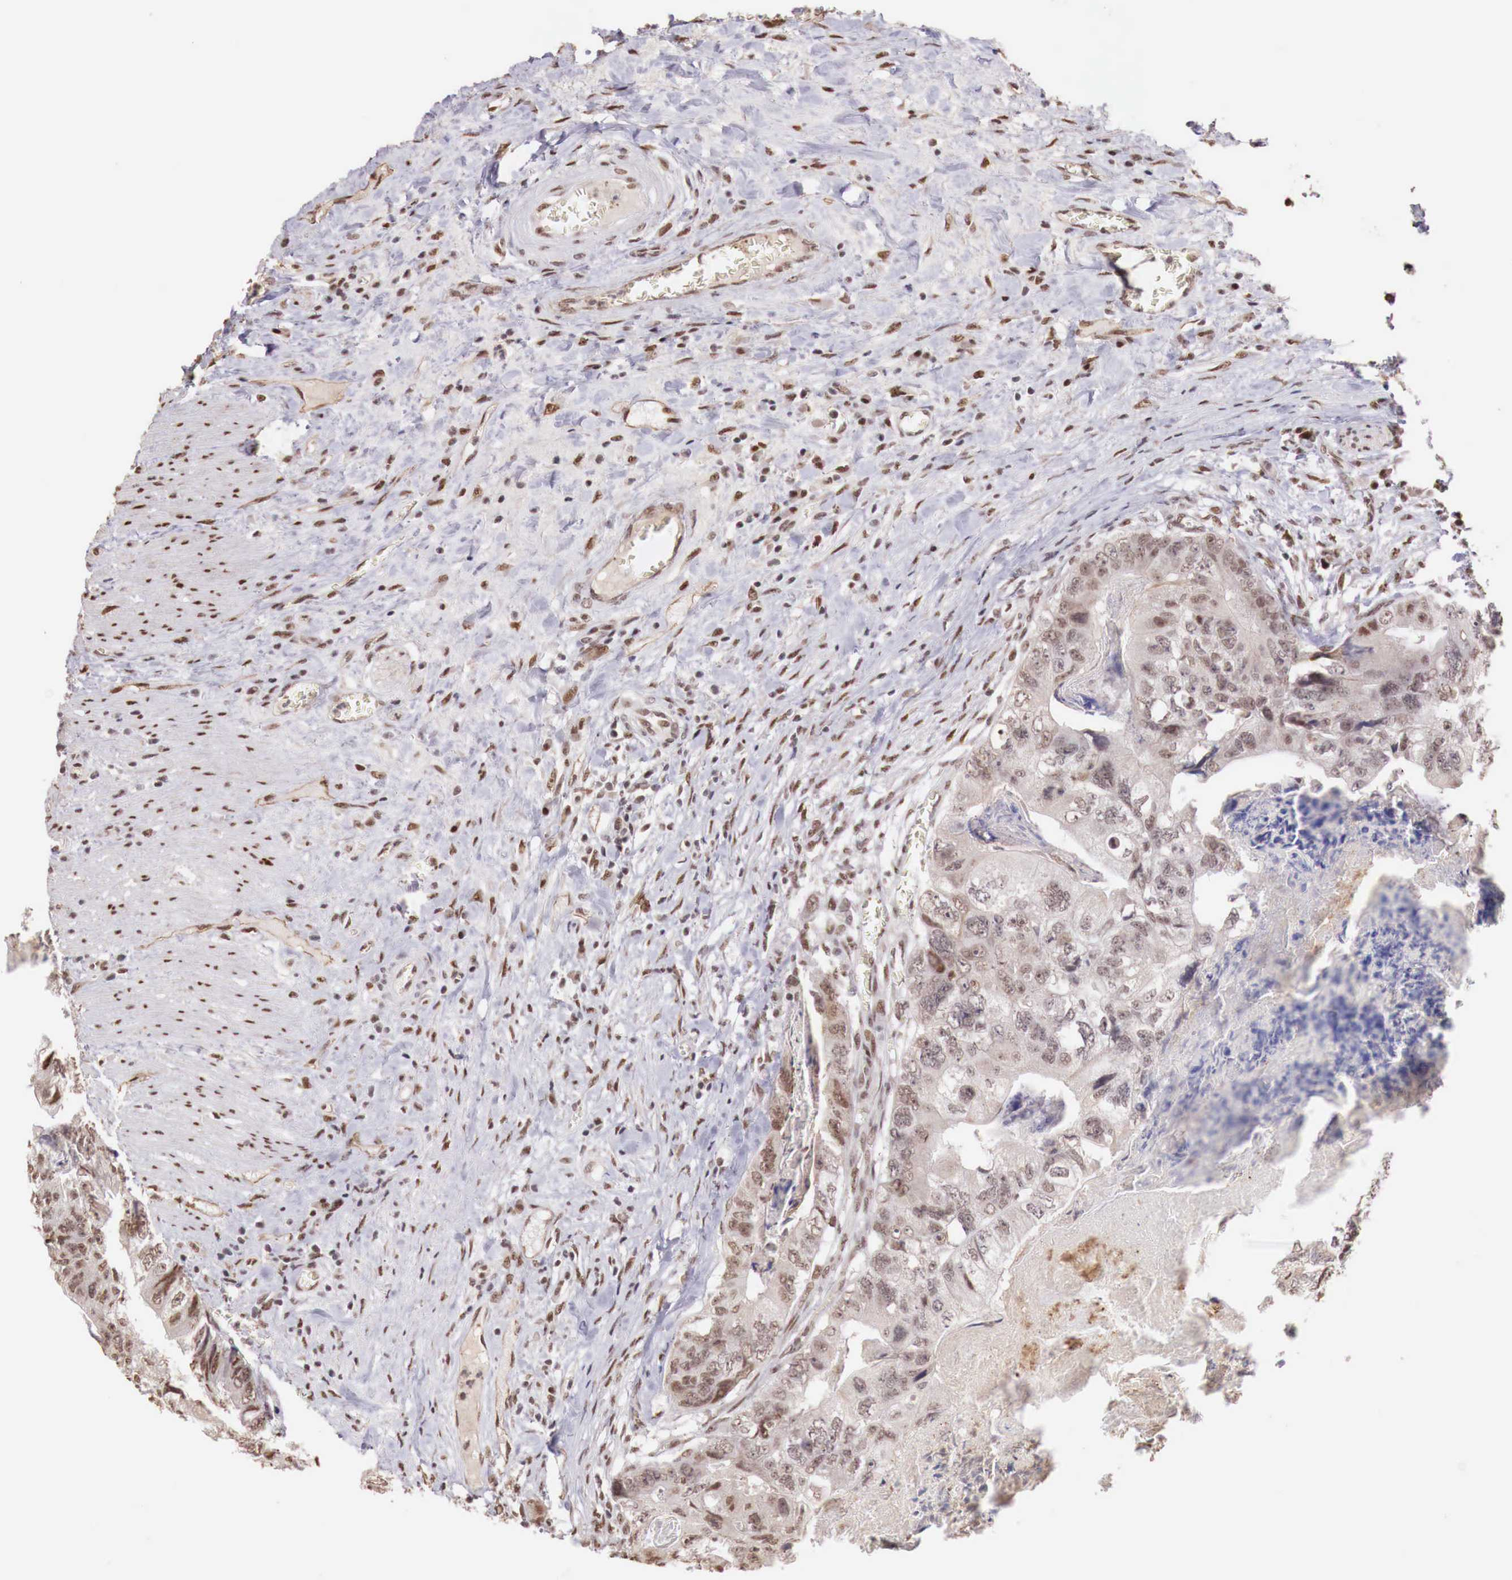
{"staining": {"intensity": "moderate", "quantity": ">75%", "location": "cytoplasmic/membranous"}, "tissue": "colorectal cancer", "cell_type": "Tumor cells", "image_type": "cancer", "snomed": [{"axis": "morphology", "description": "Adenocarcinoma, NOS"}, {"axis": "topography", "description": "Rectum"}], "caption": "This is an image of immunohistochemistry staining of colorectal cancer, which shows moderate staining in the cytoplasmic/membranous of tumor cells.", "gene": "FOXP2", "patient": {"sex": "female", "age": 82}}